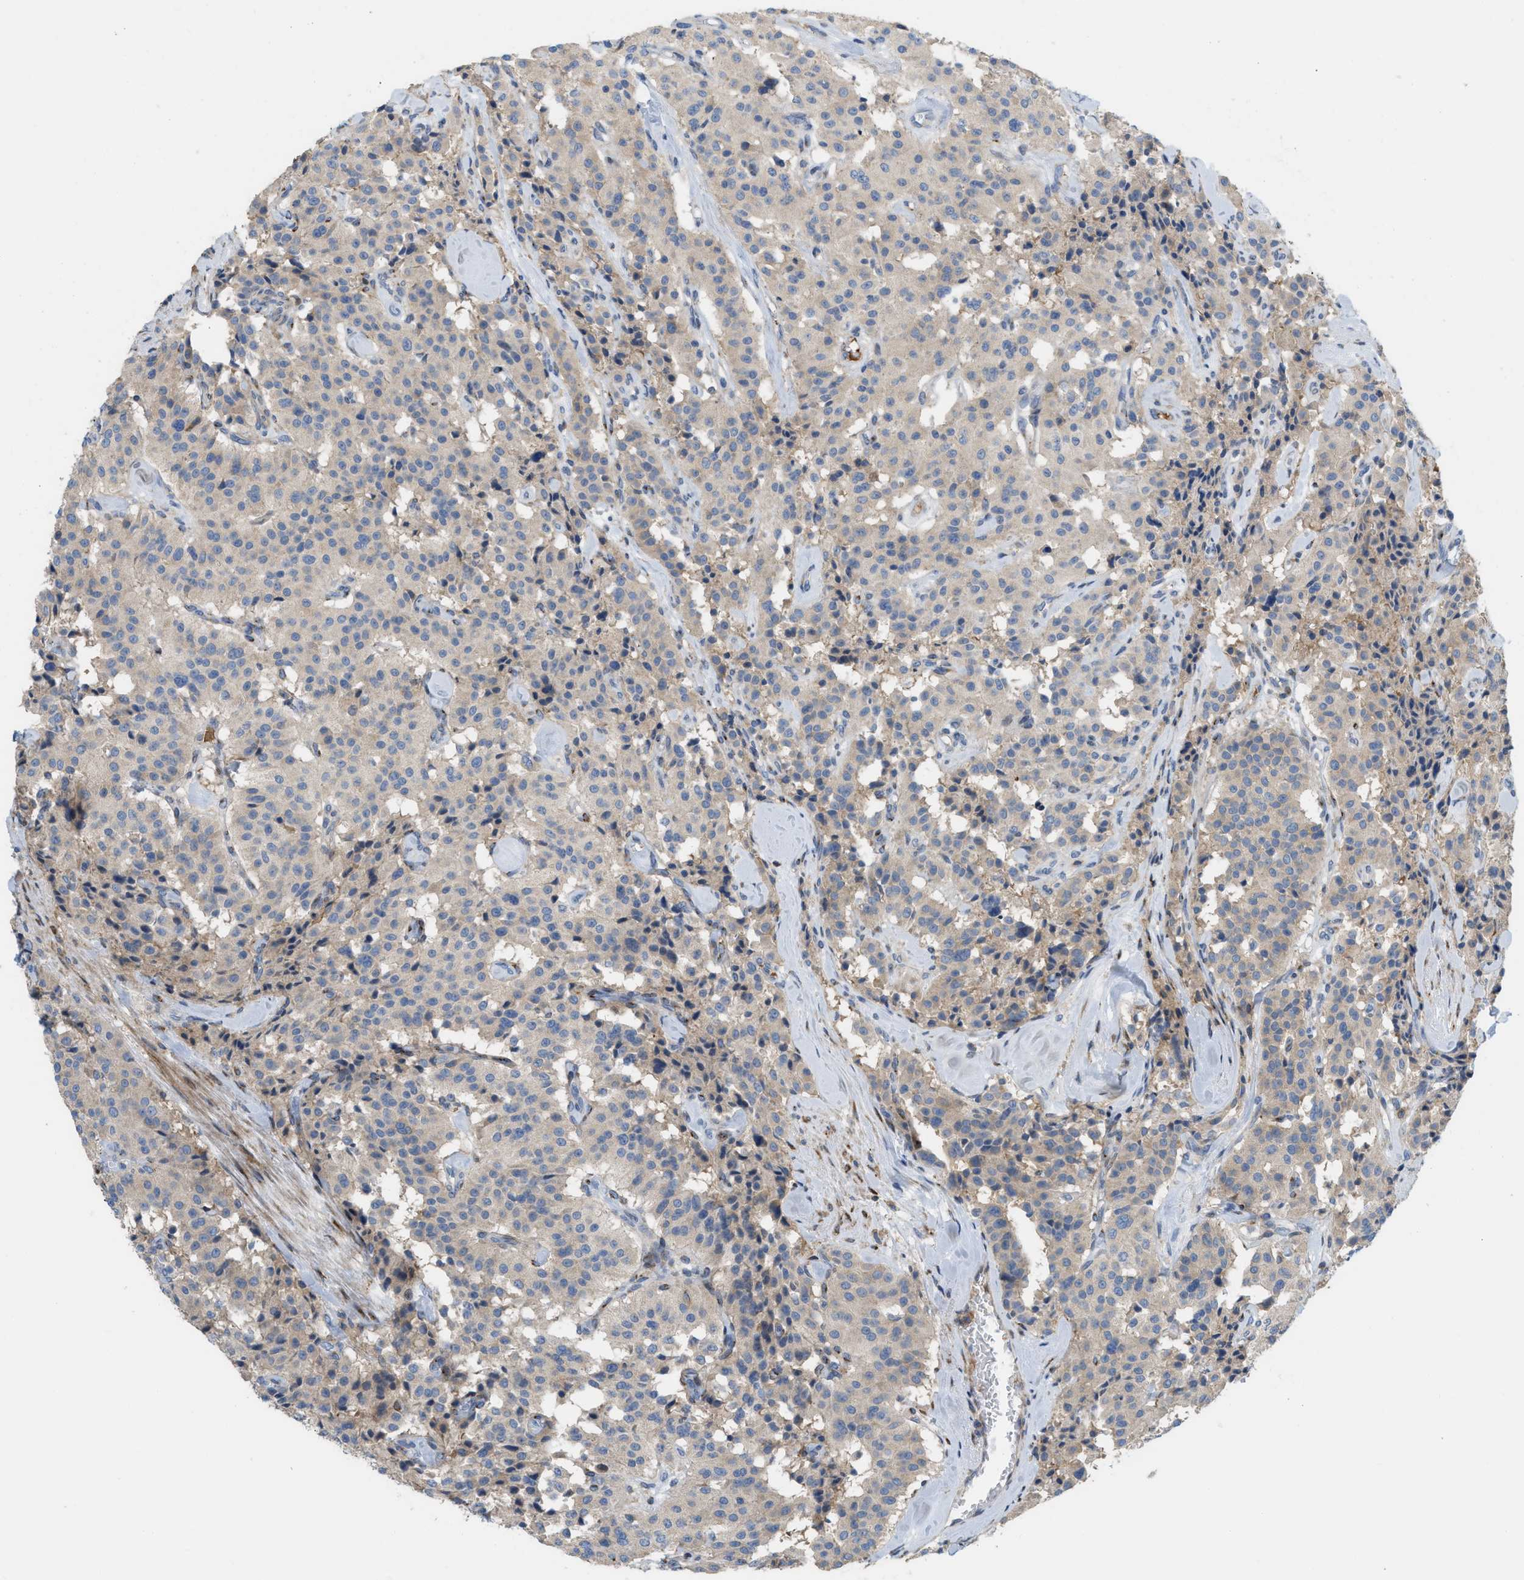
{"staining": {"intensity": "weak", "quantity": ">75%", "location": "cytoplasmic/membranous"}, "tissue": "carcinoid", "cell_type": "Tumor cells", "image_type": "cancer", "snomed": [{"axis": "morphology", "description": "Carcinoid, malignant, NOS"}, {"axis": "topography", "description": "Lung"}], "caption": "DAB immunohistochemical staining of malignant carcinoid exhibits weak cytoplasmic/membranous protein staining in approximately >75% of tumor cells.", "gene": "DIPK1A", "patient": {"sex": "male", "age": 30}}